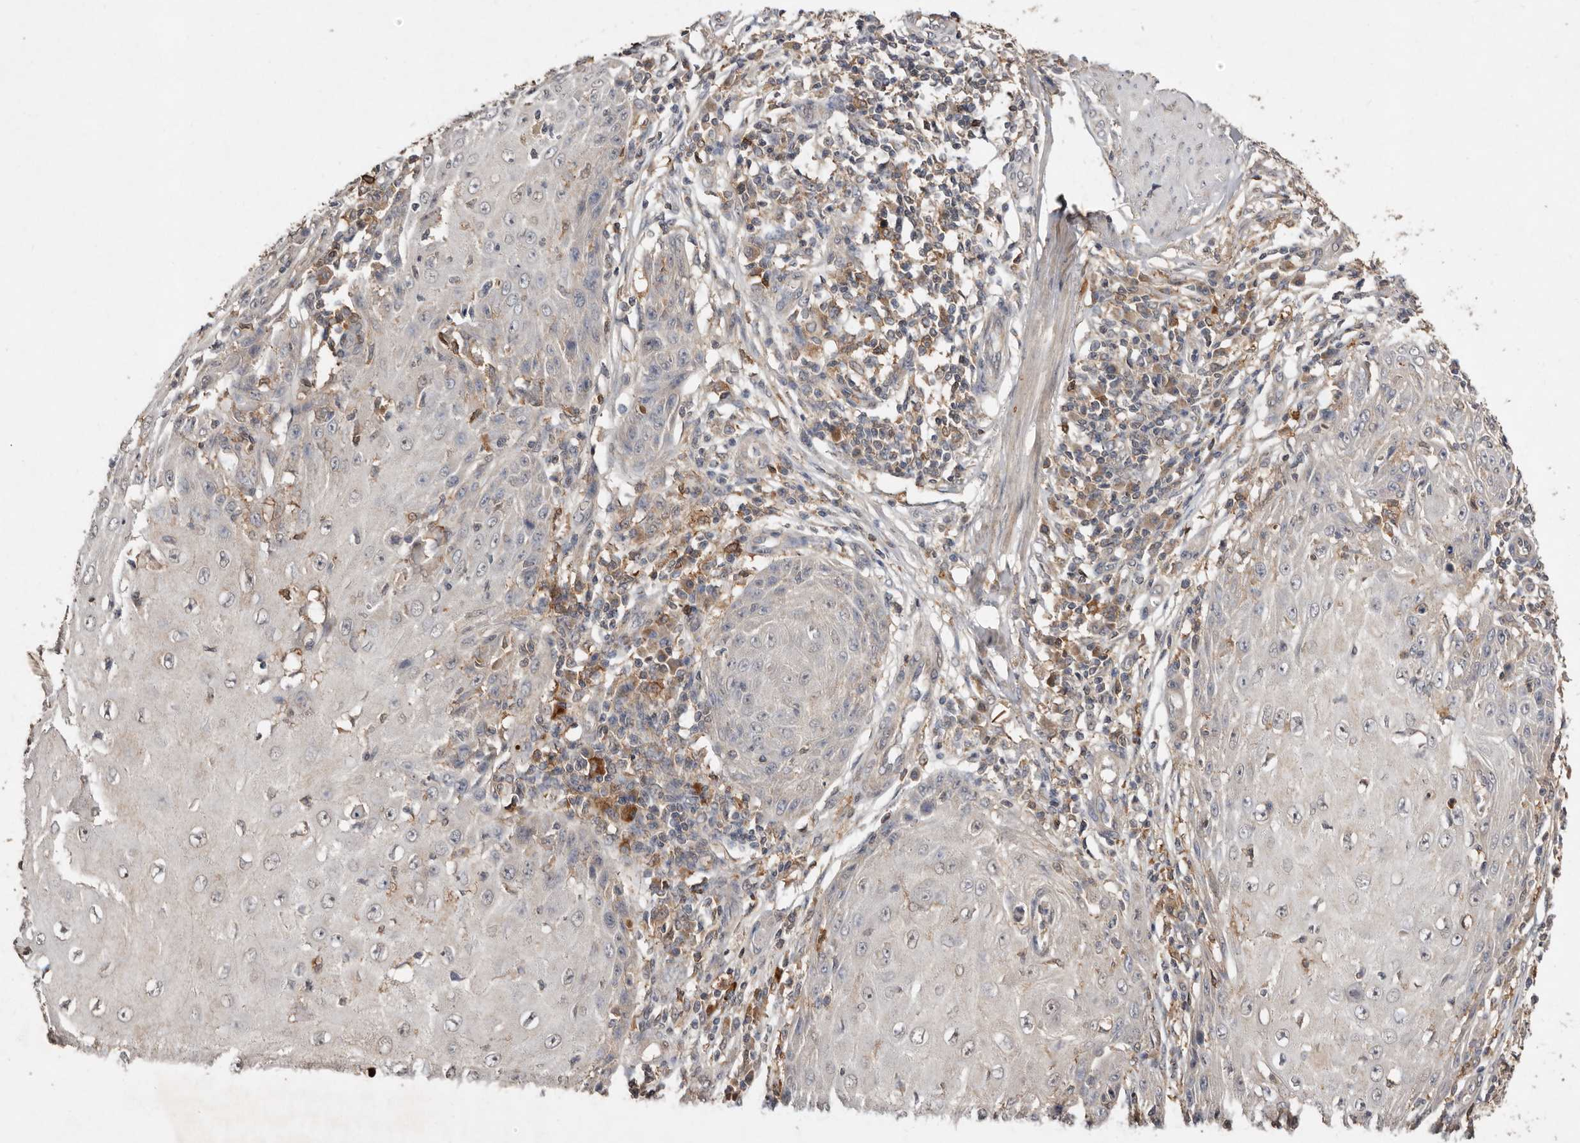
{"staining": {"intensity": "negative", "quantity": "none", "location": "none"}, "tissue": "skin cancer", "cell_type": "Tumor cells", "image_type": "cancer", "snomed": [{"axis": "morphology", "description": "Squamous cell carcinoma, NOS"}, {"axis": "topography", "description": "Skin"}], "caption": "A micrograph of skin cancer stained for a protein reveals no brown staining in tumor cells.", "gene": "EDEM1", "patient": {"sex": "female", "age": 73}}